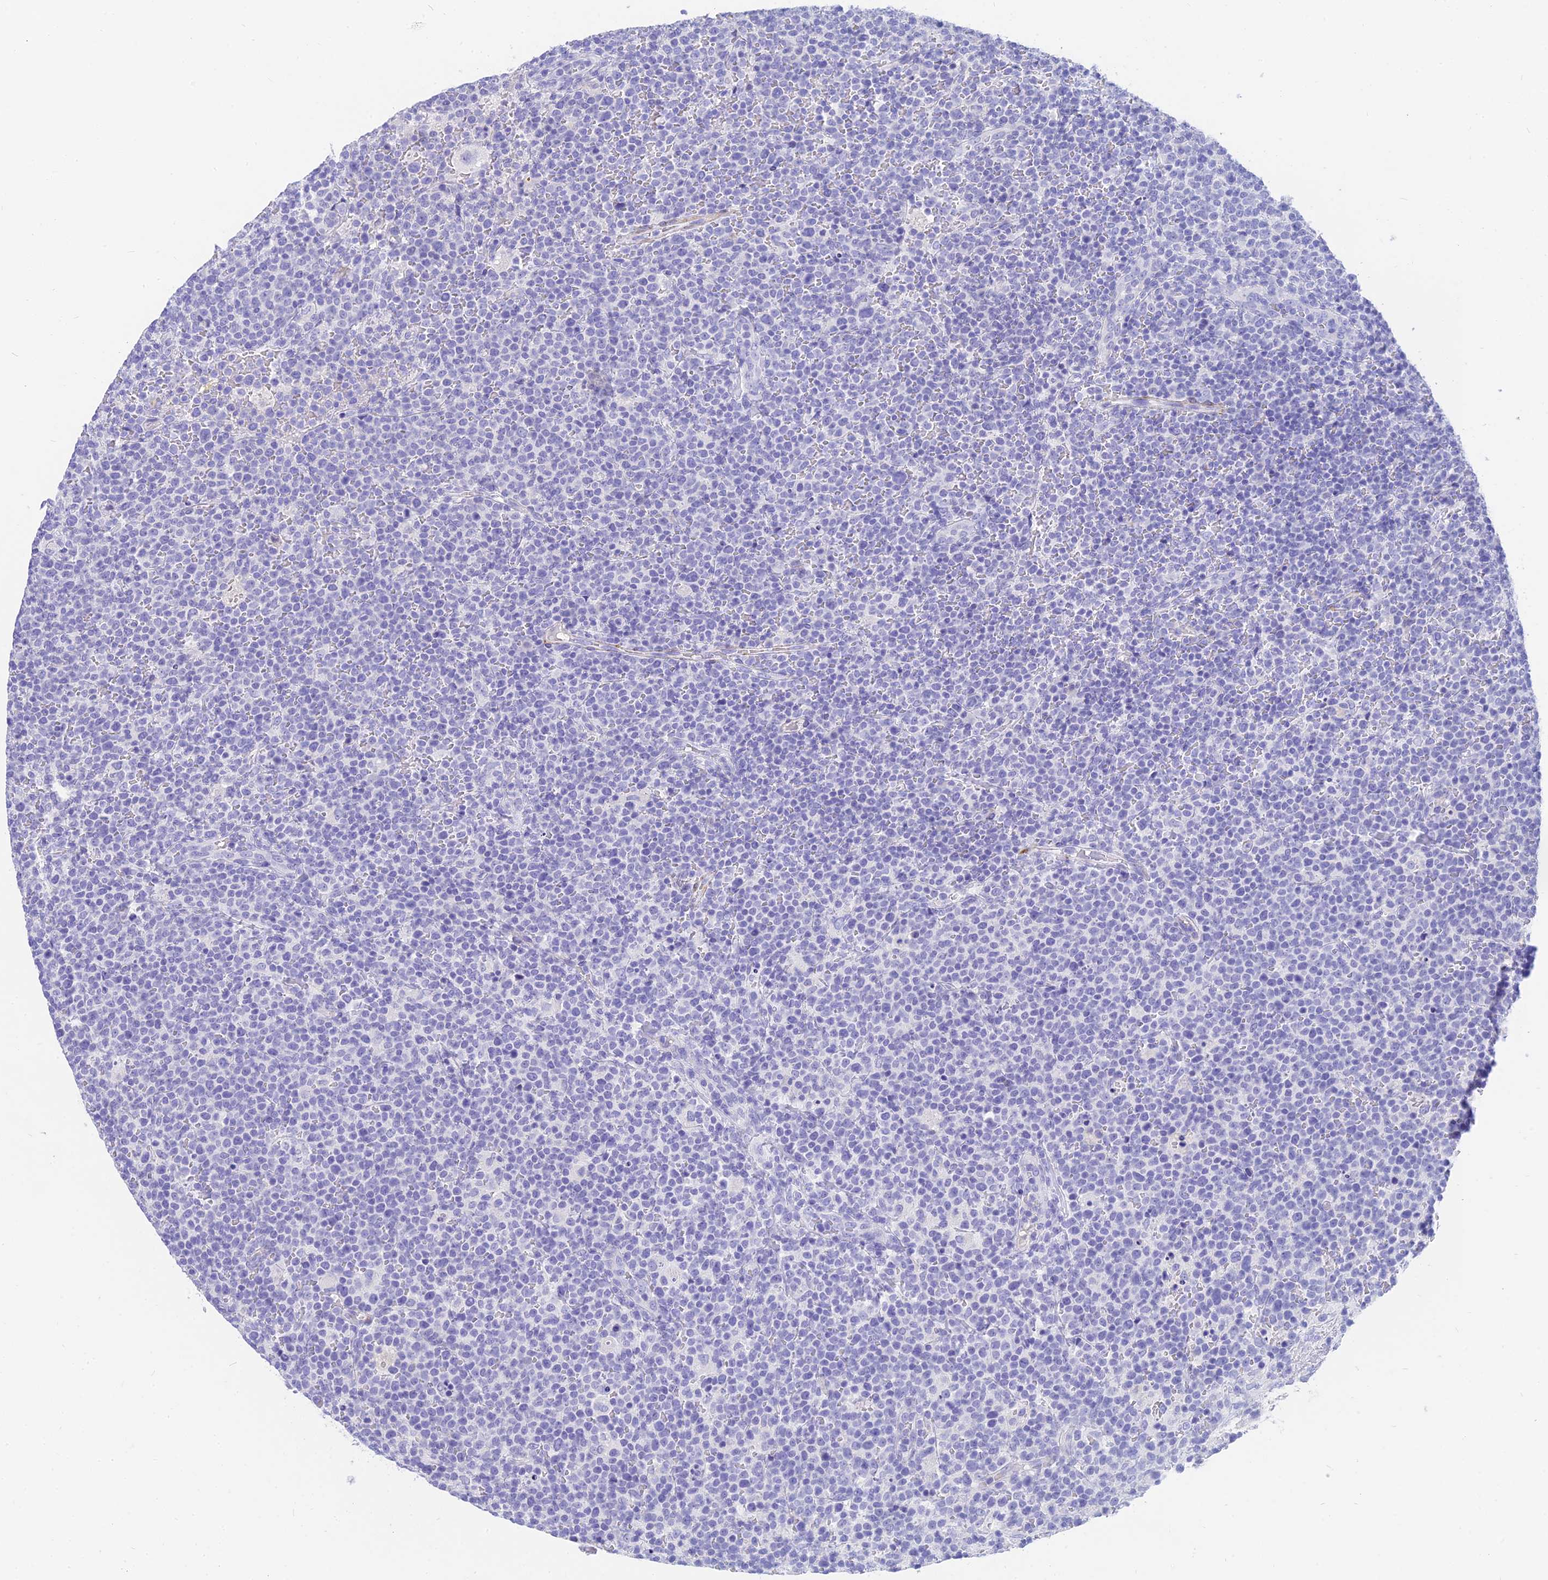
{"staining": {"intensity": "negative", "quantity": "none", "location": "none"}, "tissue": "lymphoma", "cell_type": "Tumor cells", "image_type": "cancer", "snomed": [{"axis": "morphology", "description": "Malignant lymphoma, non-Hodgkin's type, High grade"}, {"axis": "topography", "description": "Lymph node"}], "caption": "Tumor cells are negative for brown protein staining in malignant lymphoma, non-Hodgkin's type (high-grade).", "gene": "SLC36A2", "patient": {"sex": "male", "age": 61}}